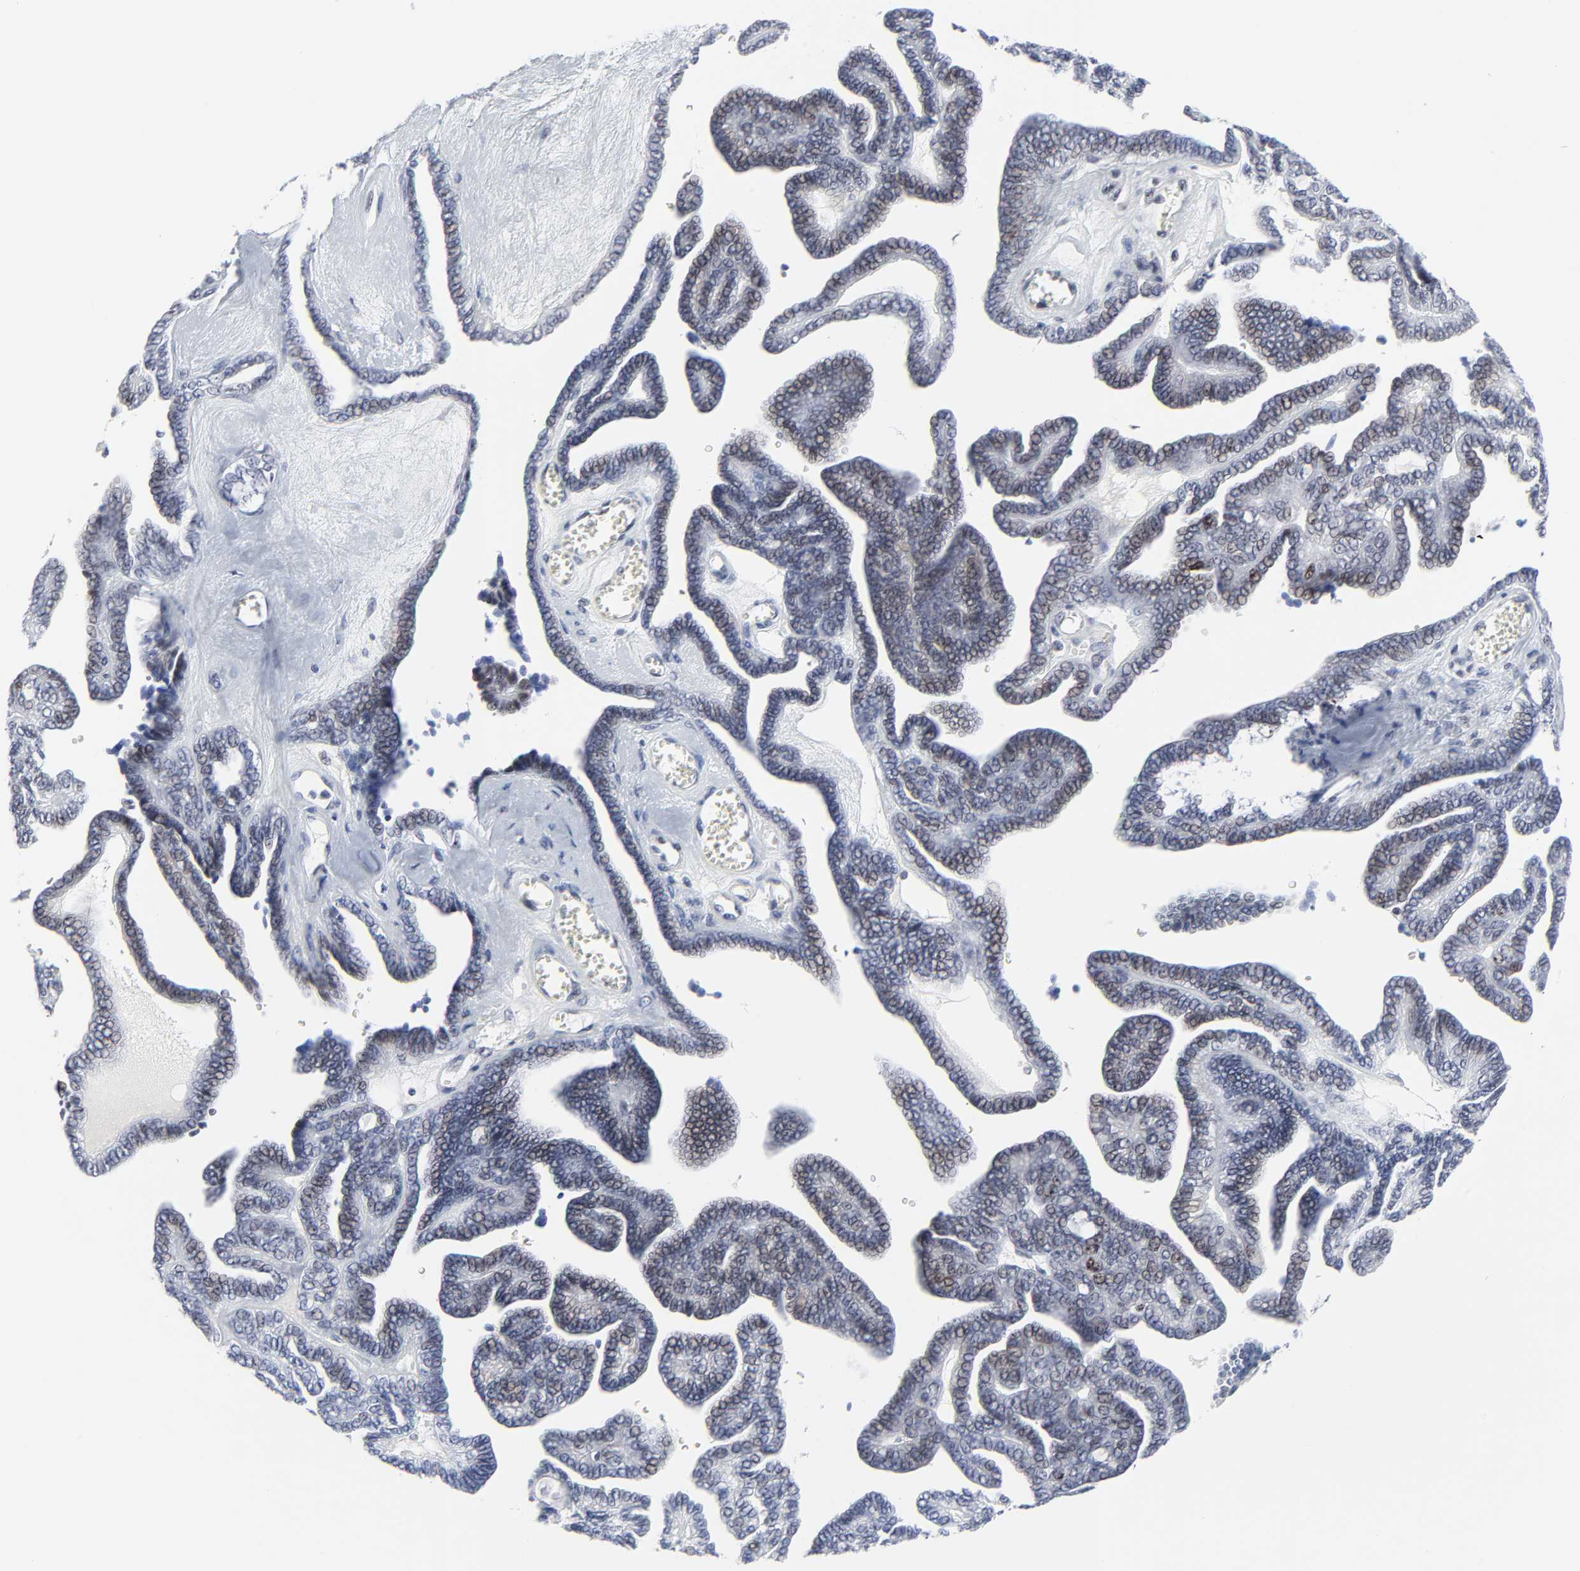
{"staining": {"intensity": "weak", "quantity": "25%-75%", "location": "nuclear"}, "tissue": "ovarian cancer", "cell_type": "Tumor cells", "image_type": "cancer", "snomed": [{"axis": "morphology", "description": "Cystadenocarcinoma, serous, NOS"}, {"axis": "topography", "description": "Ovary"}], "caption": "DAB (3,3'-diaminobenzidine) immunohistochemical staining of human ovarian cancer (serous cystadenocarcinoma) shows weak nuclear protein expression in about 25%-75% of tumor cells.", "gene": "ZNF589", "patient": {"sex": "female", "age": 71}}